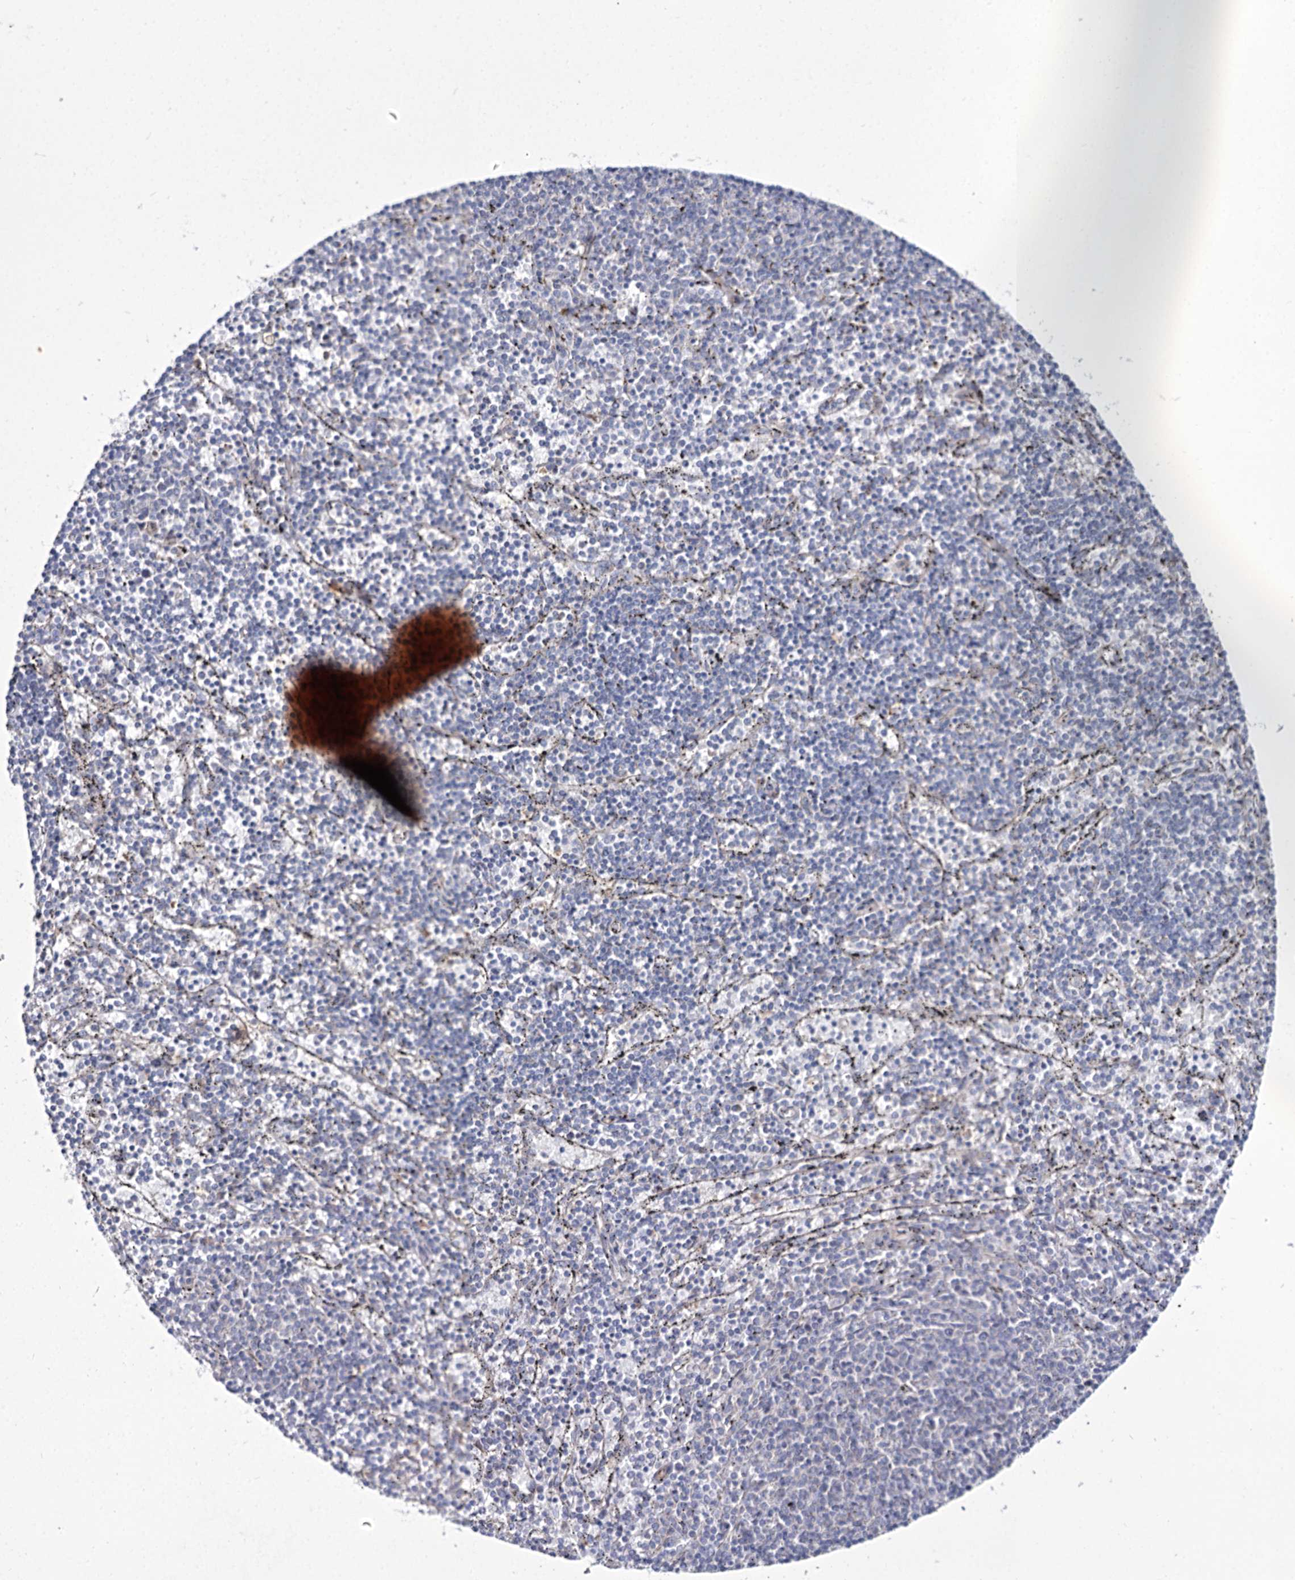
{"staining": {"intensity": "negative", "quantity": "none", "location": "none"}, "tissue": "lymphoma", "cell_type": "Tumor cells", "image_type": "cancer", "snomed": [{"axis": "morphology", "description": "Malignant lymphoma, non-Hodgkin's type, Low grade"}, {"axis": "topography", "description": "Spleen"}], "caption": "This is a image of immunohistochemistry (IHC) staining of malignant lymphoma, non-Hodgkin's type (low-grade), which shows no staining in tumor cells. The staining was performed using DAB (3,3'-diaminobenzidine) to visualize the protein expression in brown, while the nuclei were stained in blue with hematoxylin (Magnification: 20x).", "gene": "ARHGAP32", "patient": {"sex": "female", "age": 50}}